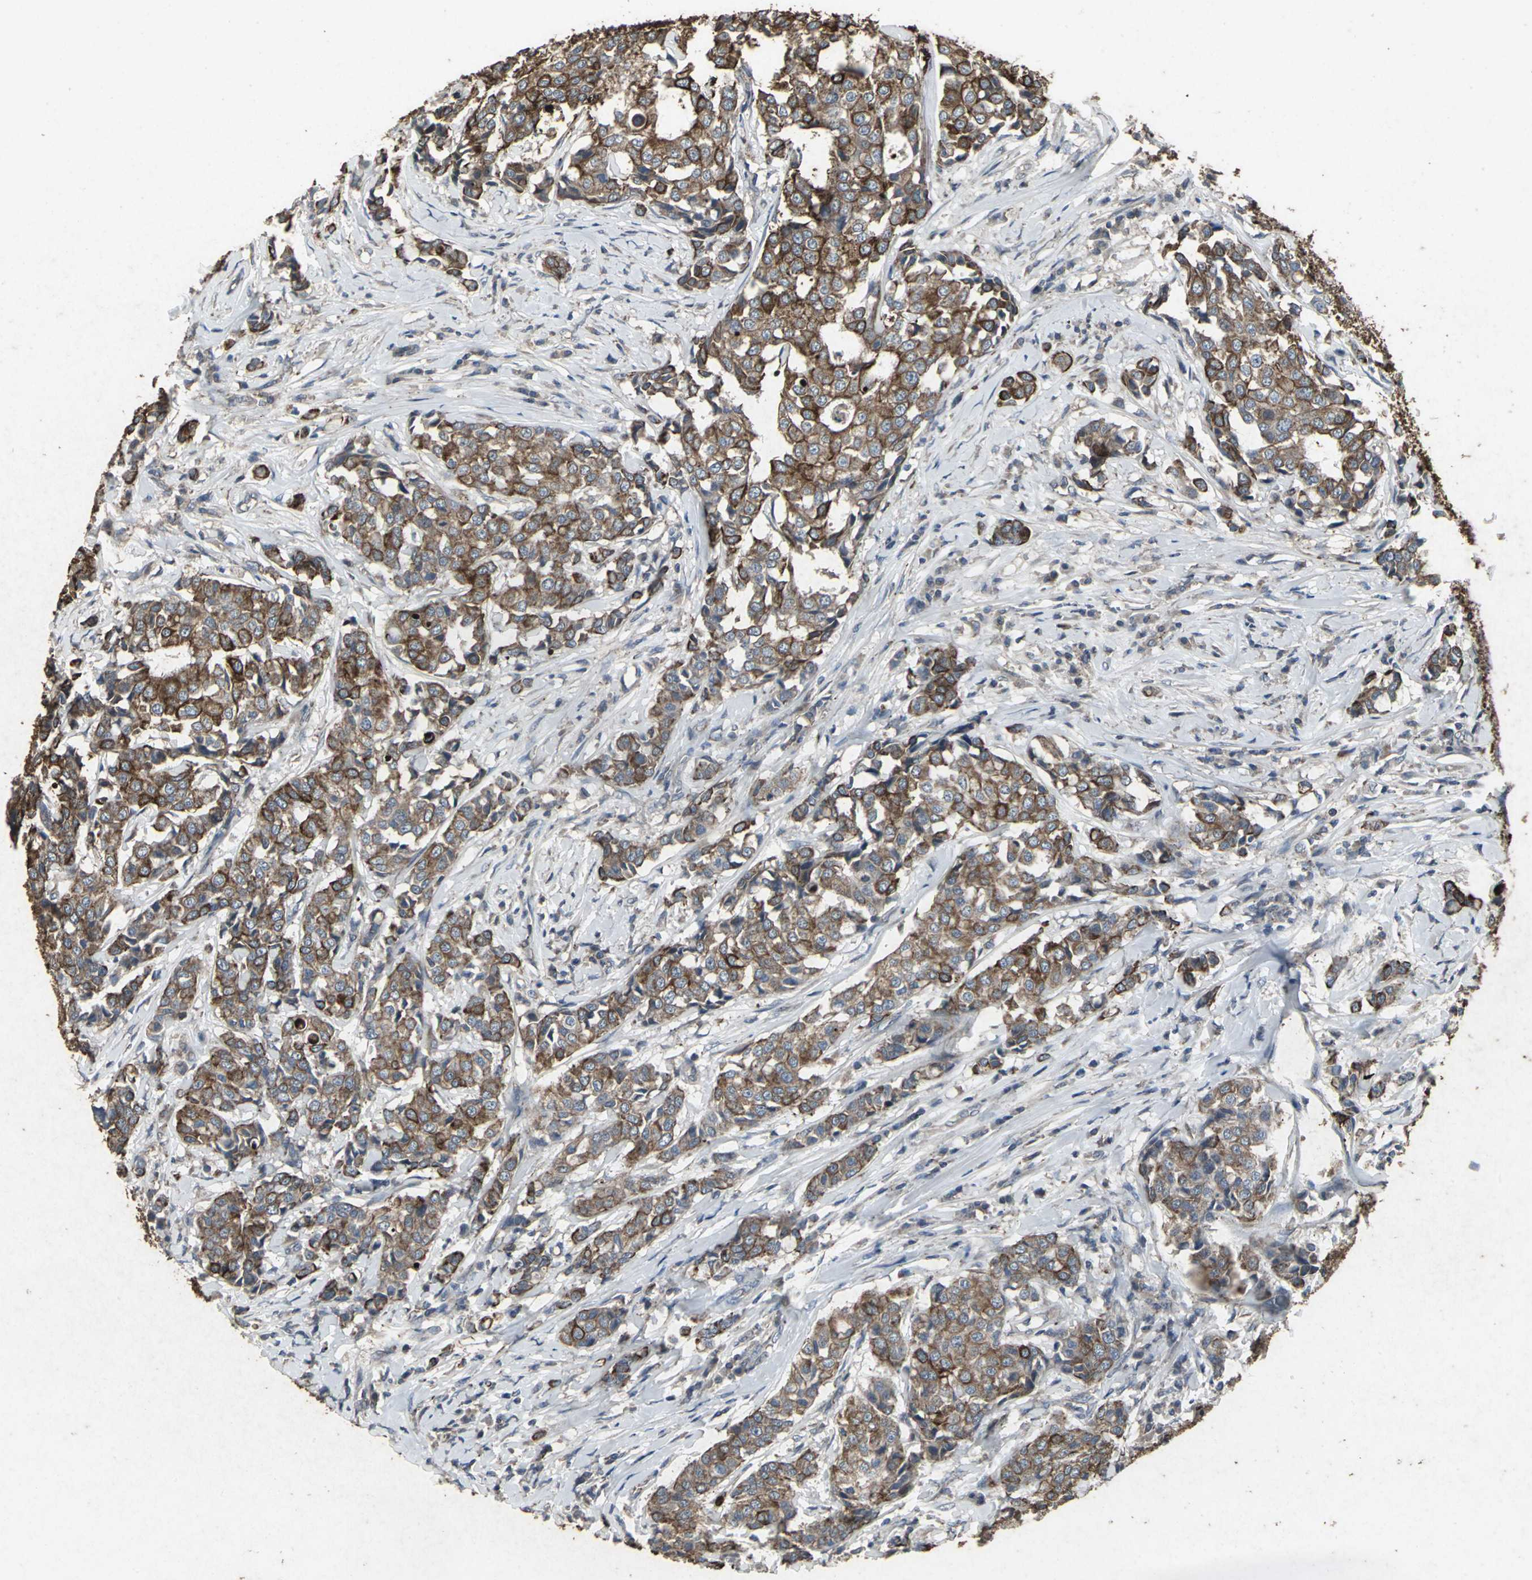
{"staining": {"intensity": "strong", "quantity": ">75%", "location": "cytoplasmic/membranous"}, "tissue": "breast cancer", "cell_type": "Tumor cells", "image_type": "cancer", "snomed": [{"axis": "morphology", "description": "Duct carcinoma"}, {"axis": "topography", "description": "Breast"}], "caption": "Immunohistochemistry (DAB) staining of breast intraductal carcinoma demonstrates strong cytoplasmic/membranous protein expression in approximately >75% of tumor cells.", "gene": "CCR9", "patient": {"sex": "female", "age": 27}}